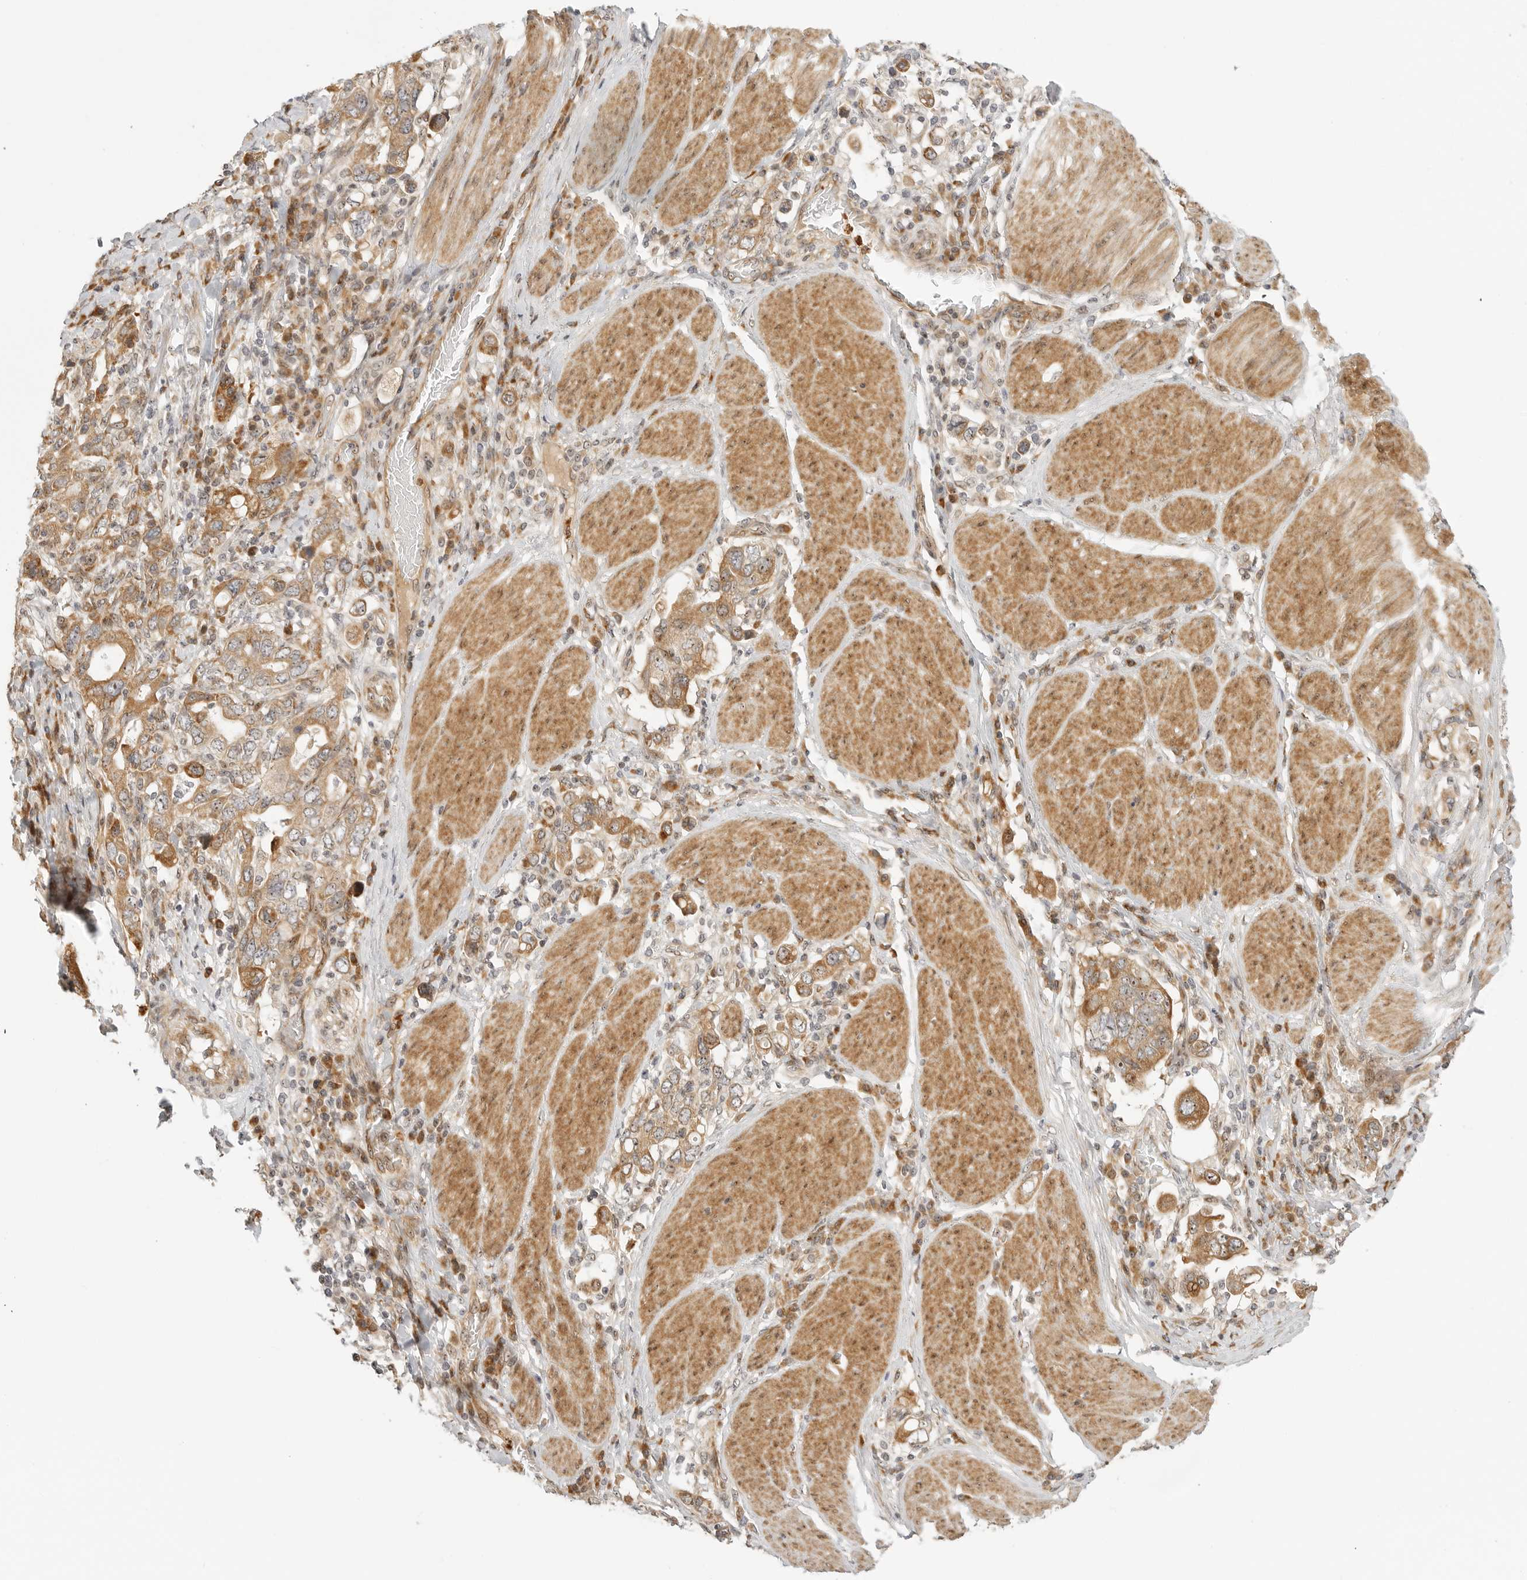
{"staining": {"intensity": "moderate", "quantity": ">75%", "location": "cytoplasmic/membranous,nuclear"}, "tissue": "stomach cancer", "cell_type": "Tumor cells", "image_type": "cancer", "snomed": [{"axis": "morphology", "description": "Adenocarcinoma, NOS"}, {"axis": "topography", "description": "Stomach, upper"}], "caption": "Protein staining of adenocarcinoma (stomach) tissue reveals moderate cytoplasmic/membranous and nuclear staining in about >75% of tumor cells.", "gene": "DSCC1", "patient": {"sex": "male", "age": 62}}